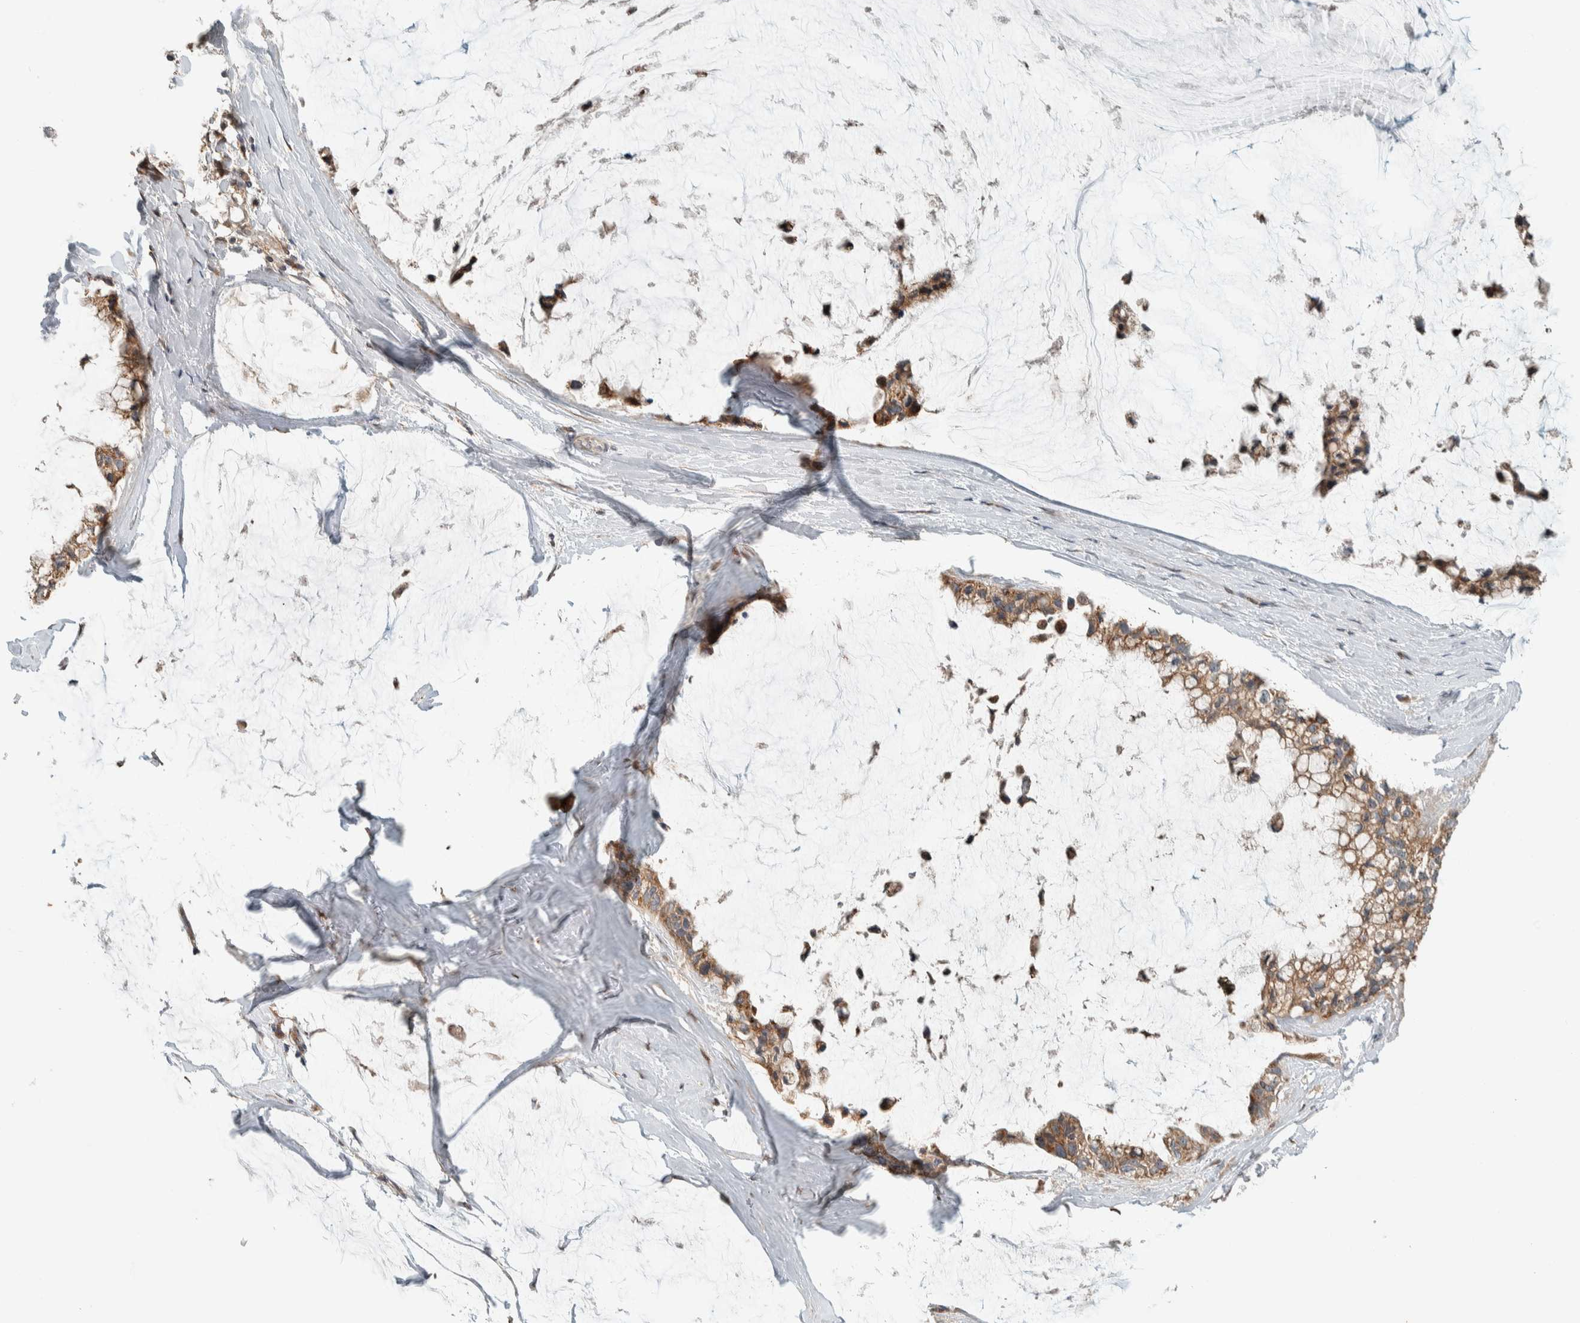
{"staining": {"intensity": "moderate", "quantity": ">75%", "location": "cytoplasmic/membranous"}, "tissue": "ovarian cancer", "cell_type": "Tumor cells", "image_type": "cancer", "snomed": [{"axis": "morphology", "description": "Cystadenocarcinoma, mucinous, NOS"}, {"axis": "topography", "description": "Ovary"}], "caption": "Mucinous cystadenocarcinoma (ovarian) stained with a protein marker reveals moderate staining in tumor cells.", "gene": "NBR1", "patient": {"sex": "female", "age": 39}}